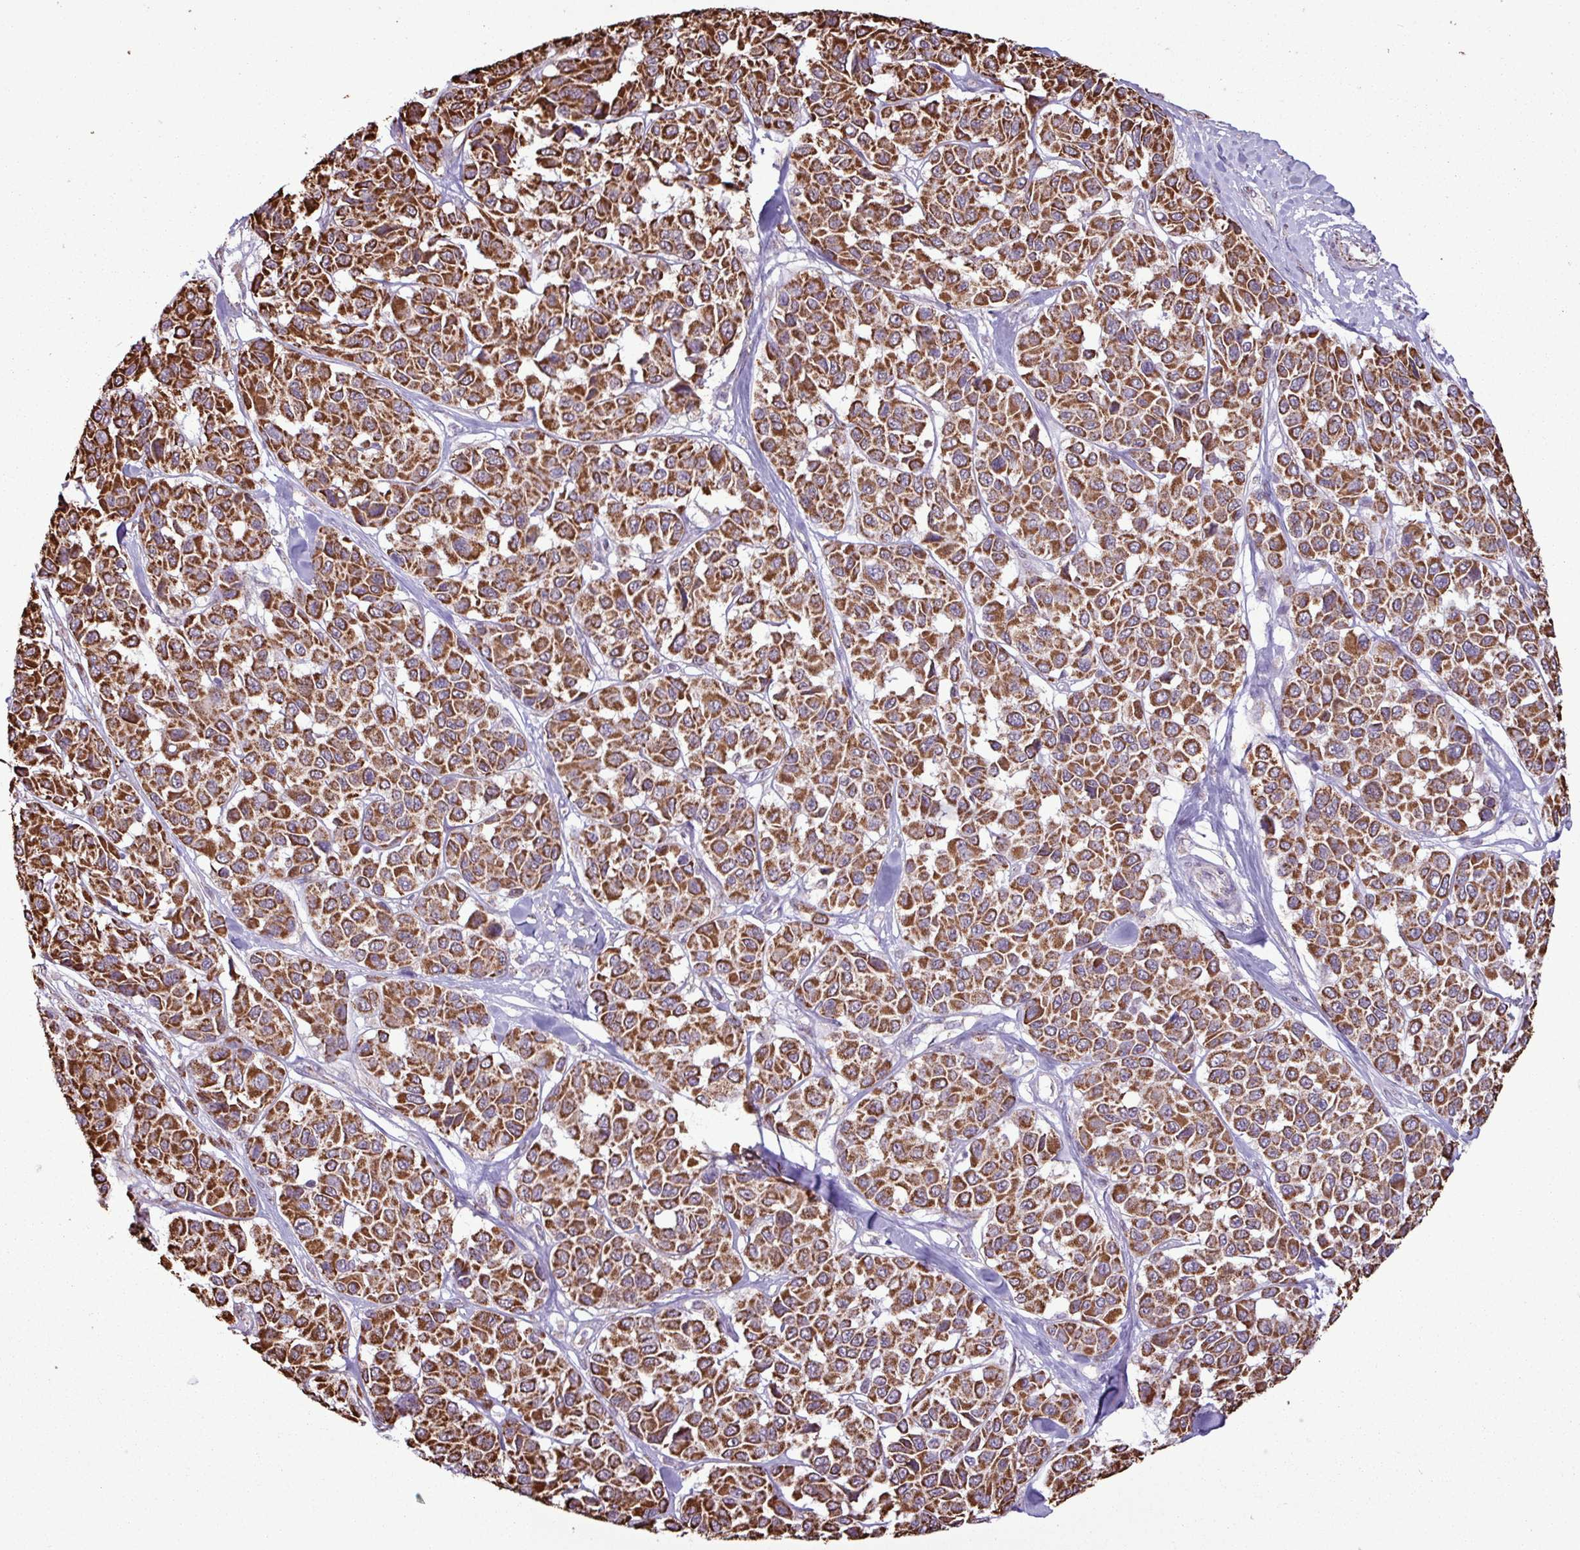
{"staining": {"intensity": "strong", "quantity": ">75%", "location": "cytoplasmic/membranous"}, "tissue": "melanoma", "cell_type": "Tumor cells", "image_type": "cancer", "snomed": [{"axis": "morphology", "description": "Malignant melanoma, NOS"}, {"axis": "topography", "description": "Skin"}], "caption": "High-magnification brightfield microscopy of melanoma stained with DAB (3,3'-diaminobenzidine) (brown) and counterstained with hematoxylin (blue). tumor cells exhibit strong cytoplasmic/membranous expression is identified in about>75% of cells.", "gene": "ALG8", "patient": {"sex": "female", "age": 66}}